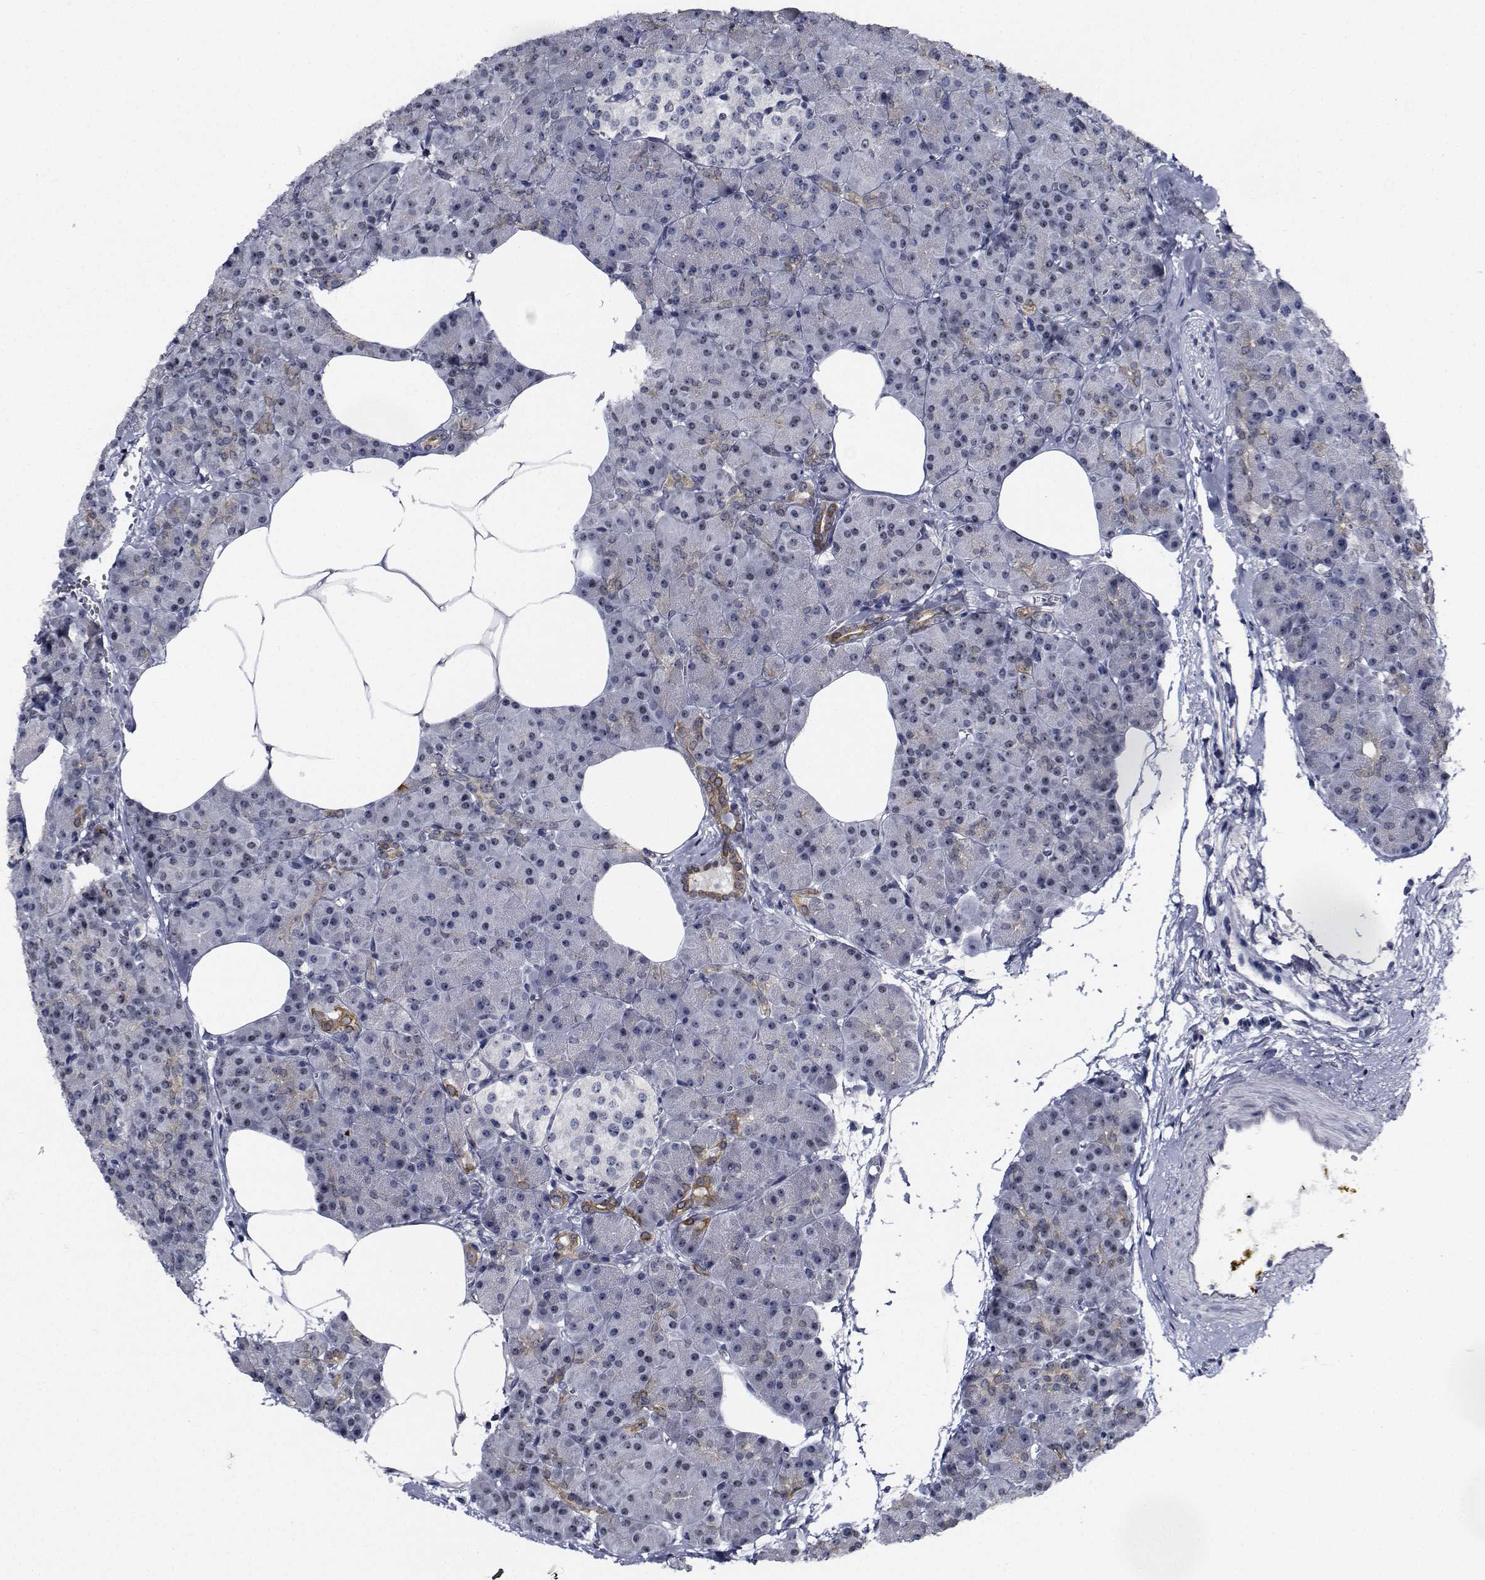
{"staining": {"intensity": "moderate", "quantity": "<25%", "location": "cytoplasmic/membranous"}, "tissue": "pancreas", "cell_type": "Exocrine glandular cells", "image_type": "normal", "snomed": [{"axis": "morphology", "description": "Normal tissue, NOS"}, {"axis": "topography", "description": "Pancreas"}], "caption": "Immunohistochemical staining of benign human pancreas exhibits low levels of moderate cytoplasmic/membranous expression in about <25% of exocrine glandular cells. The staining was performed using DAB to visualize the protein expression in brown, while the nuclei were stained in blue with hematoxylin (Magnification: 20x).", "gene": "NVL", "patient": {"sex": "female", "age": 45}}